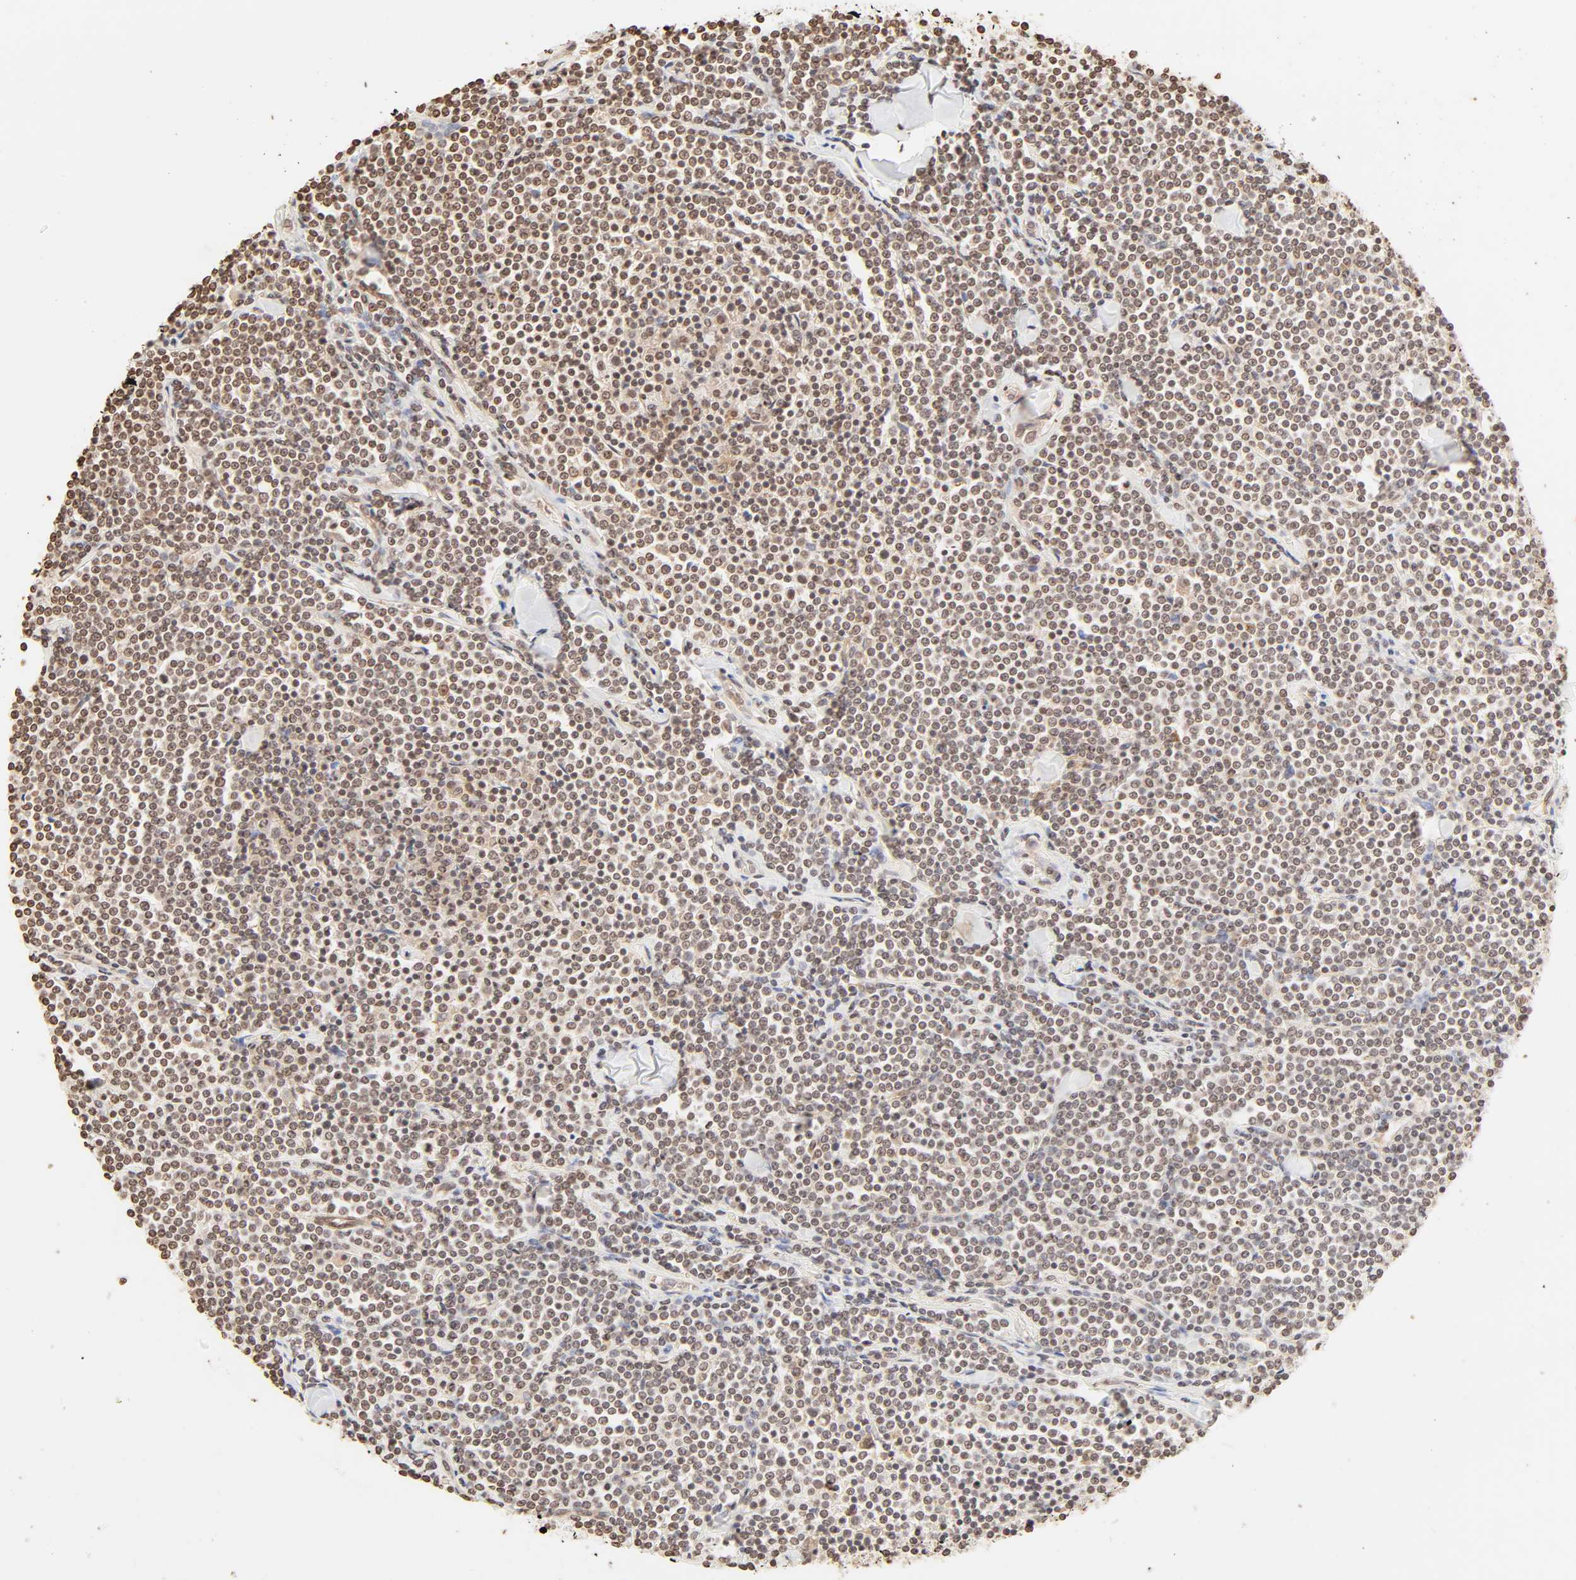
{"staining": {"intensity": "weak", "quantity": ">75%", "location": "nuclear"}, "tissue": "lymphoma", "cell_type": "Tumor cells", "image_type": "cancer", "snomed": [{"axis": "morphology", "description": "Malignant lymphoma, non-Hodgkin's type, Low grade"}, {"axis": "topography", "description": "Soft tissue"}], "caption": "Weak nuclear positivity for a protein is identified in about >75% of tumor cells of lymphoma using IHC.", "gene": "TBL1X", "patient": {"sex": "male", "age": 92}}